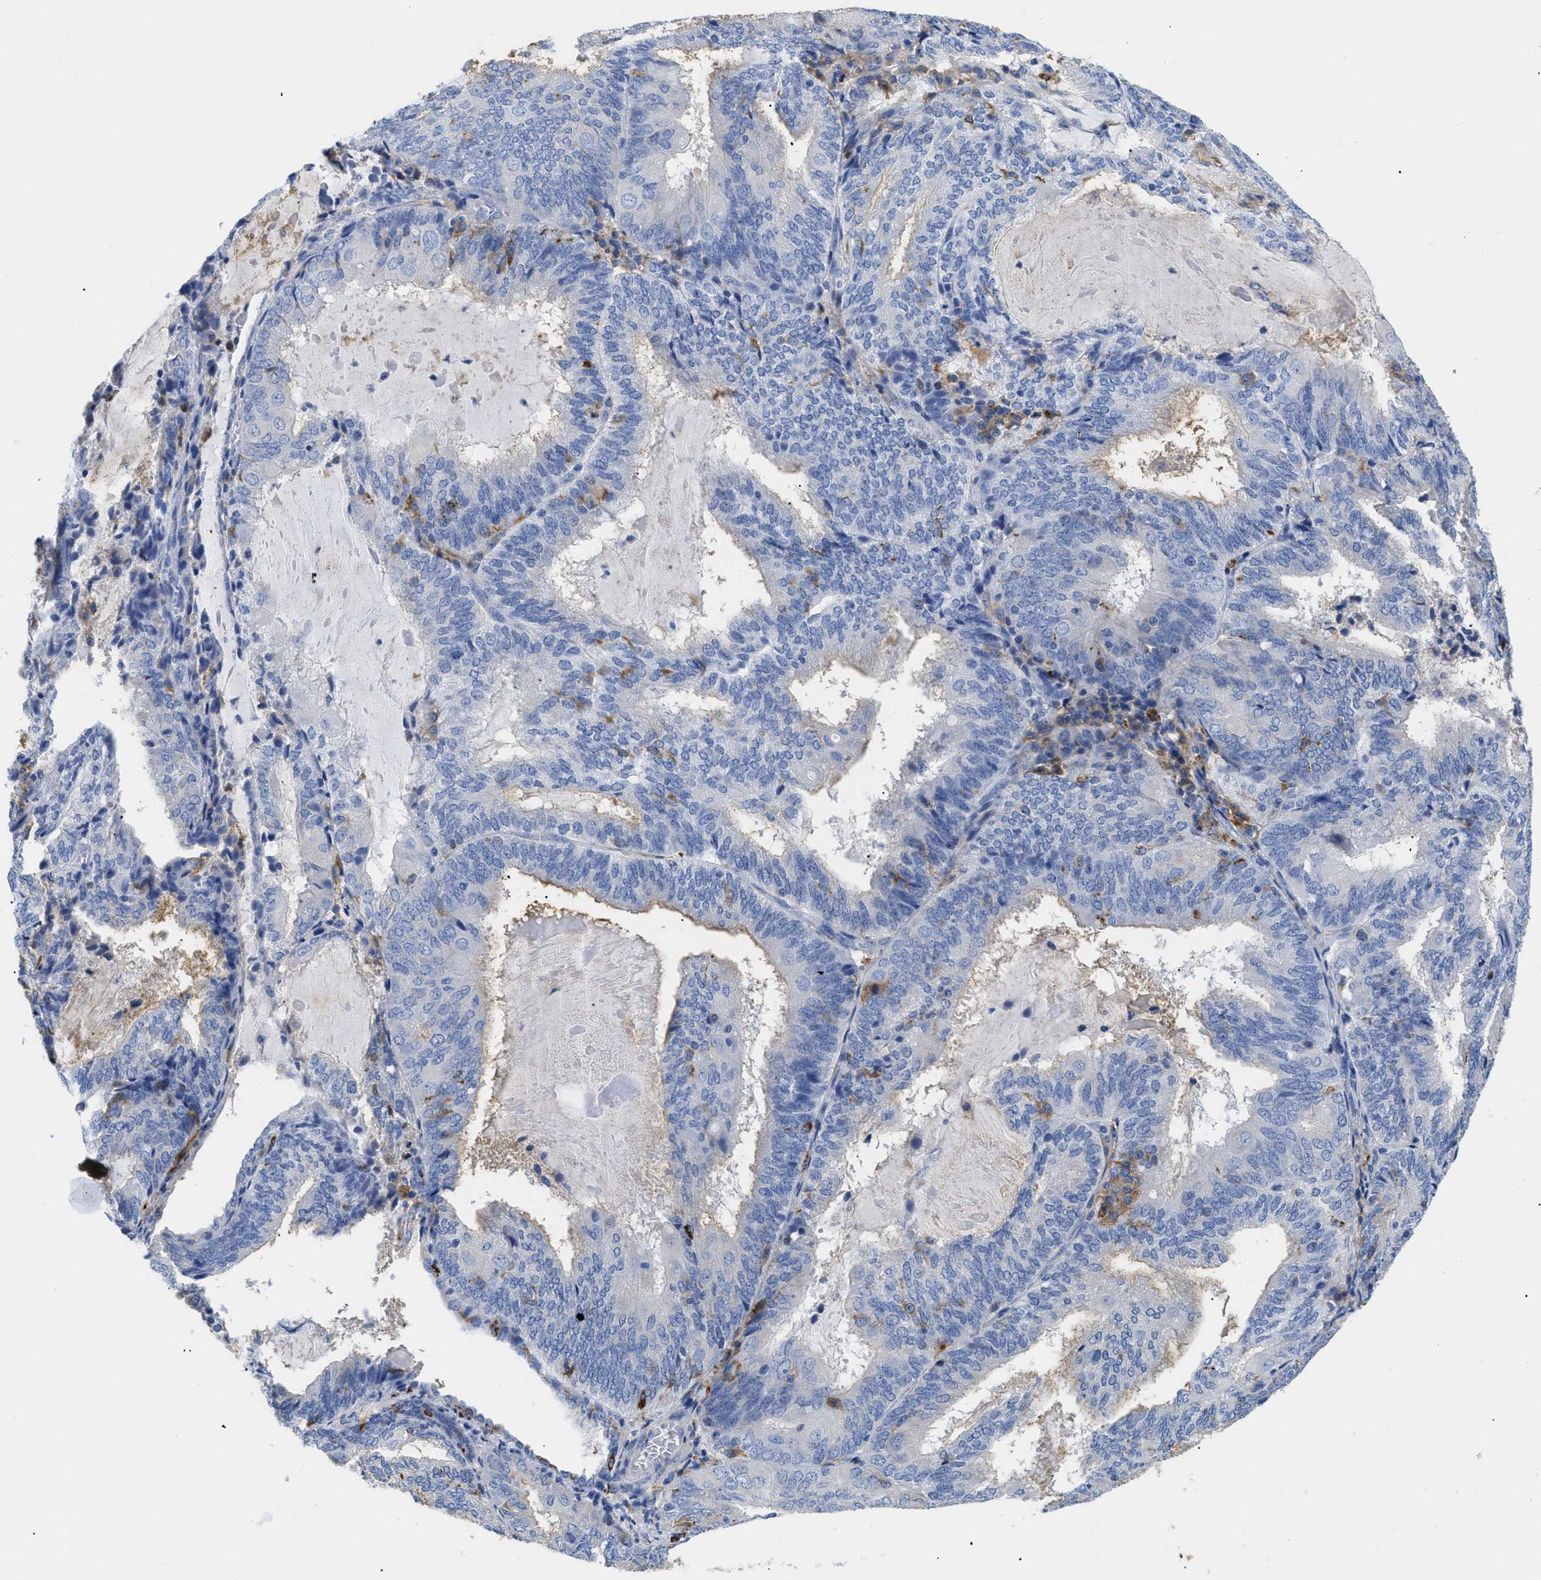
{"staining": {"intensity": "negative", "quantity": "none", "location": "none"}, "tissue": "endometrial cancer", "cell_type": "Tumor cells", "image_type": "cancer", "snomed": [{"axis": "morphology", "description": "Adenocarcinoma, NOS"}, {"axis": "topography", "description": "Endometrium"}], "caption": "Immunohistochemistry (IHC) of human endometrial adenocarcinoma displays no expression in tumor cells.", "gene": "HLA-DPA1", "patient": {"sex": "female", "age": 81}}